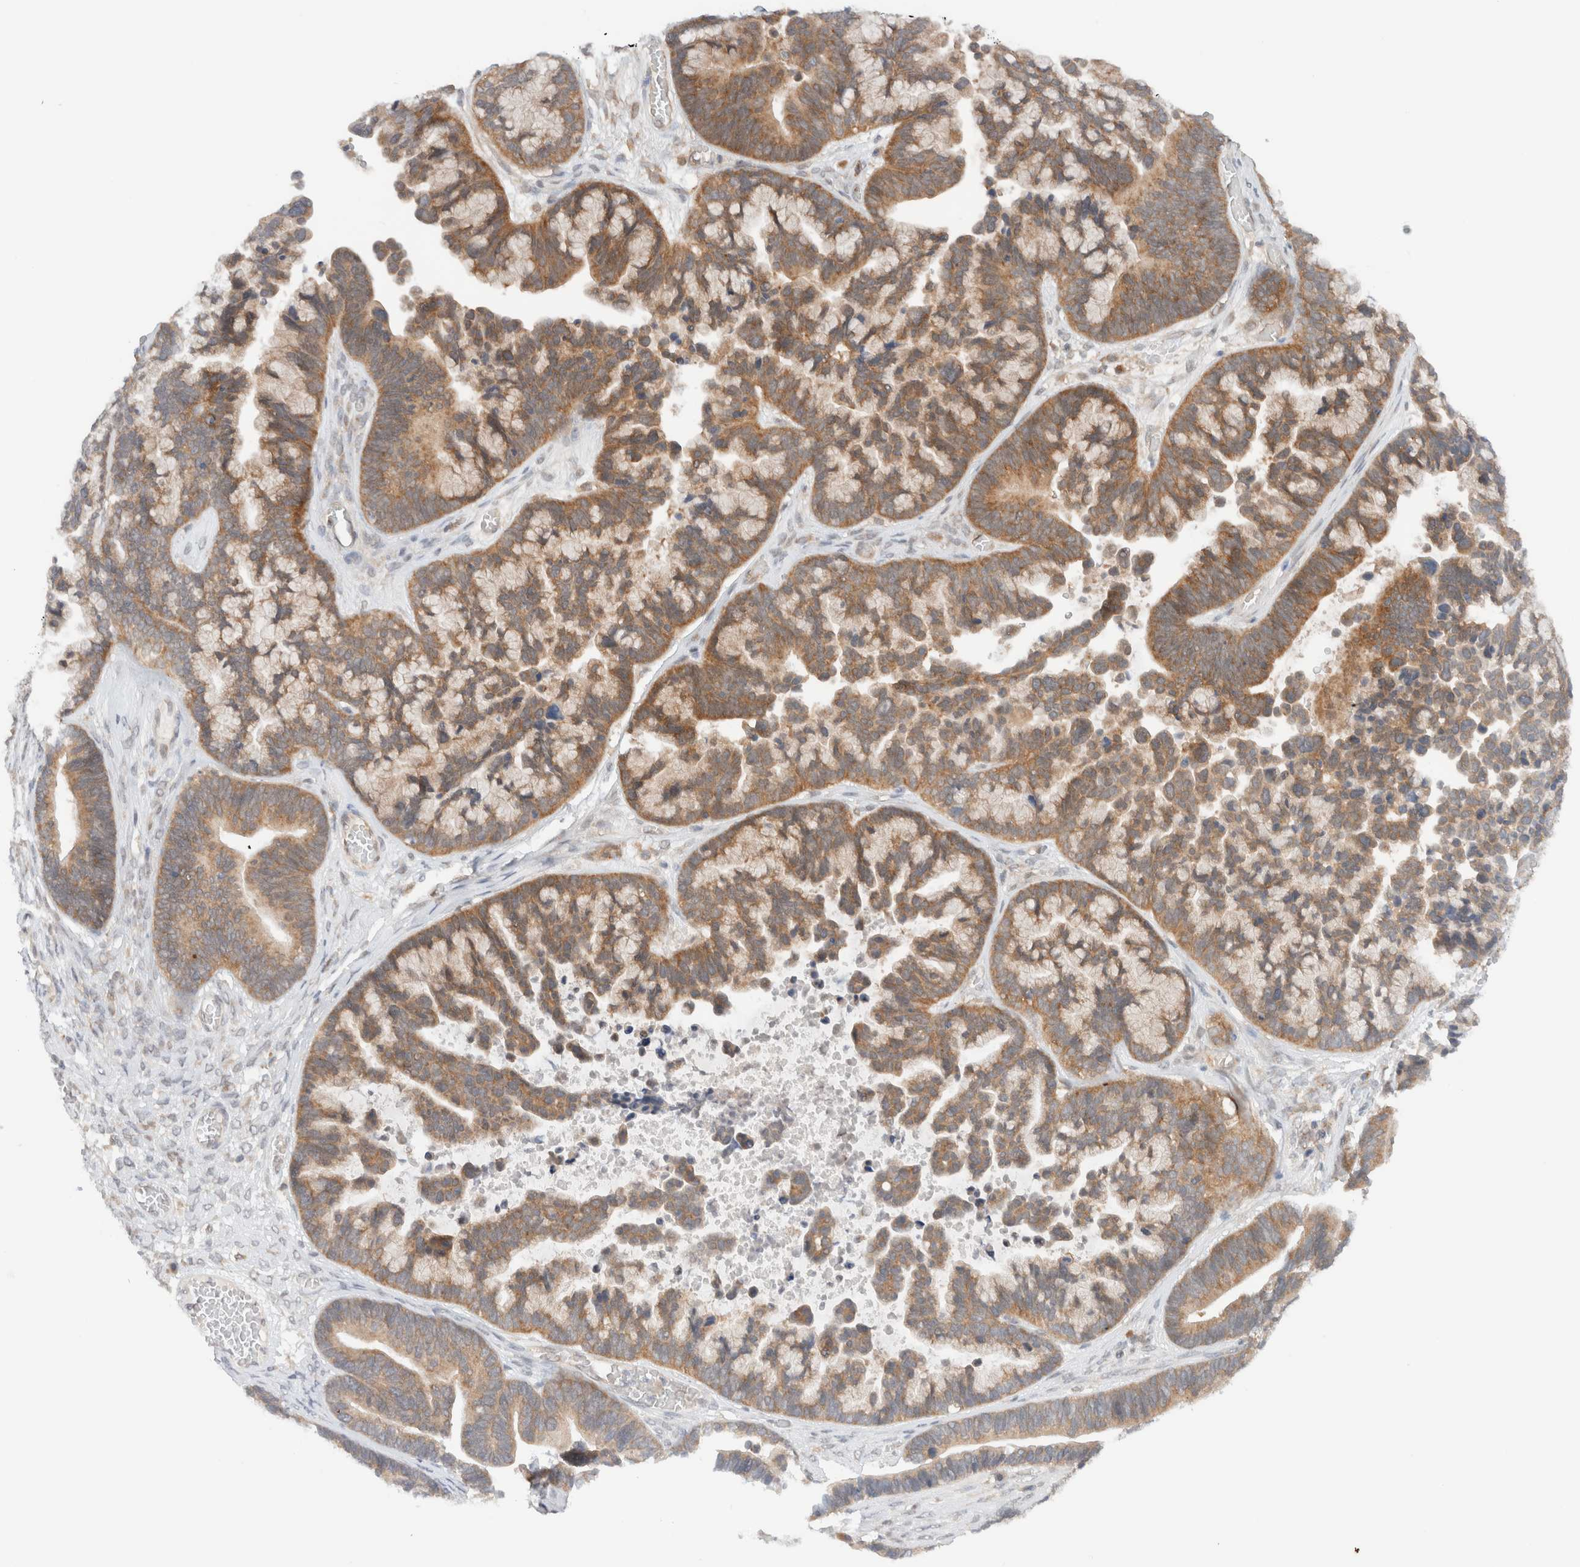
{"staining": {"intensity": "moderate", "quantity": ">75%", "location": "cytoplasmic/membranous"}, "tissue": "ovarian cancer", "cell_type": "Tumor cells", "image_type": "cancer", "snomed": [{"axis": "morphology", "description": "Cystadenocarcinoma, serous, NOS"}, {"axis": "topography", "description": "Ovary"}], "caption": "Protein staining exhibits moderate cytoplasmic/membranous positivity in about >75% of tumor cells in ovarian cancer (serous cystadenocarcinoma).", "gene": "ARFGEF2", "patient": {"sex": "female", "age": 56}}